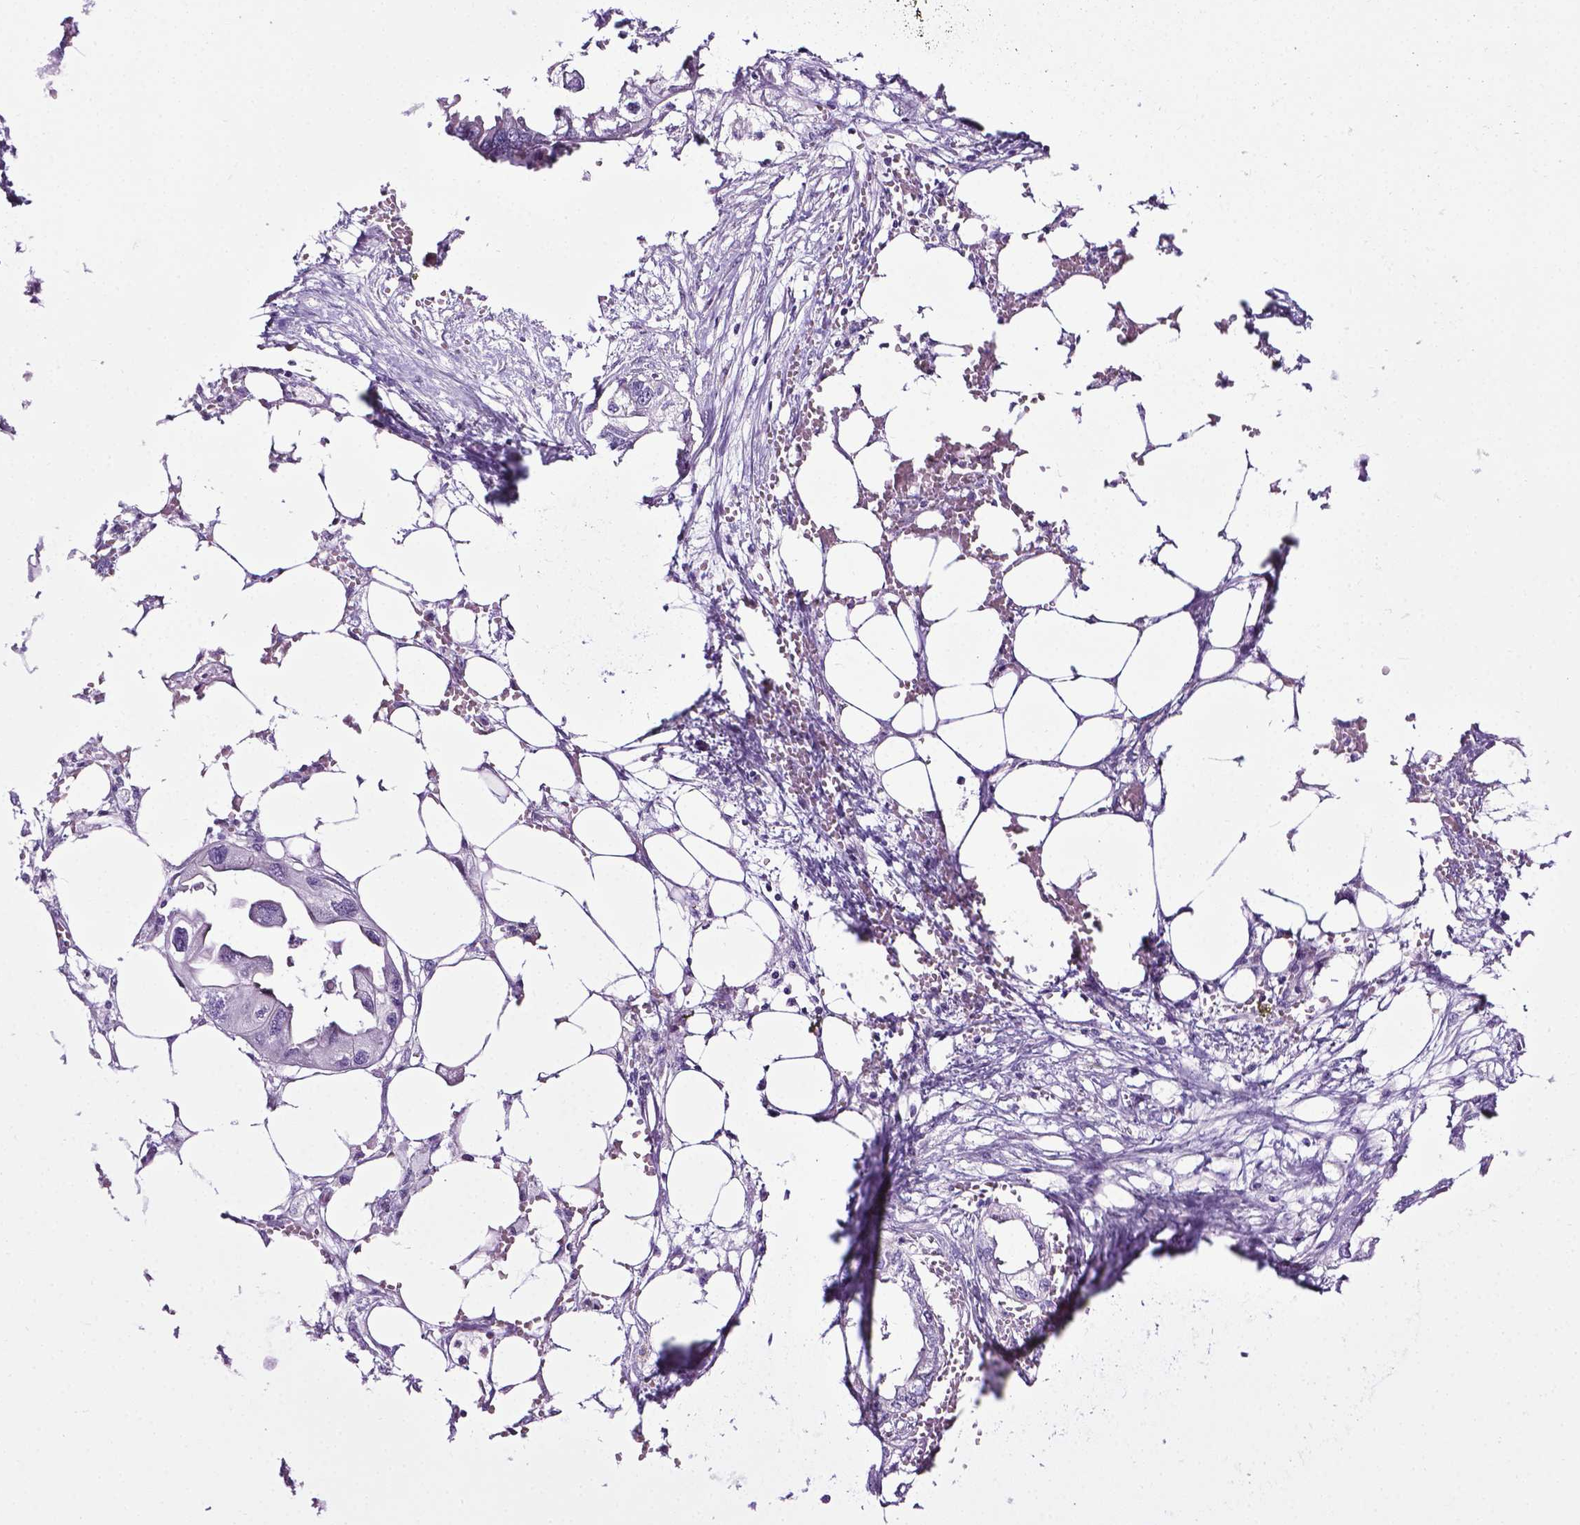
{"staining": {"intensity": "negative", "quantity": "none", "location": "none"}, "tissue": "endometrial cancer", "cell_type": "Tumor cells", "image_type": "cancer", "snomed": [{"axis": "morphology", "description": "Adenocarcinoma, NOS"}, {"axis": "morphology", "description": "Adenocarcinoma, metastatic, NOS"}, {"axis": "topography", "description": "Adipose tissue"}, {"axis": "topography", "description": "Endometrium"}], "caption": "This micrograph is of endometrial cancer stained with immunohistochemistry to label a protein in brown with the nuclei are counter-stained blue. There is no positivity in tumor cells. (DAB (3,3'-diaminobenzidine) IHC, high magnification).", "gene": "LELP1", "patient": {"sex": "female", "age": 67}}